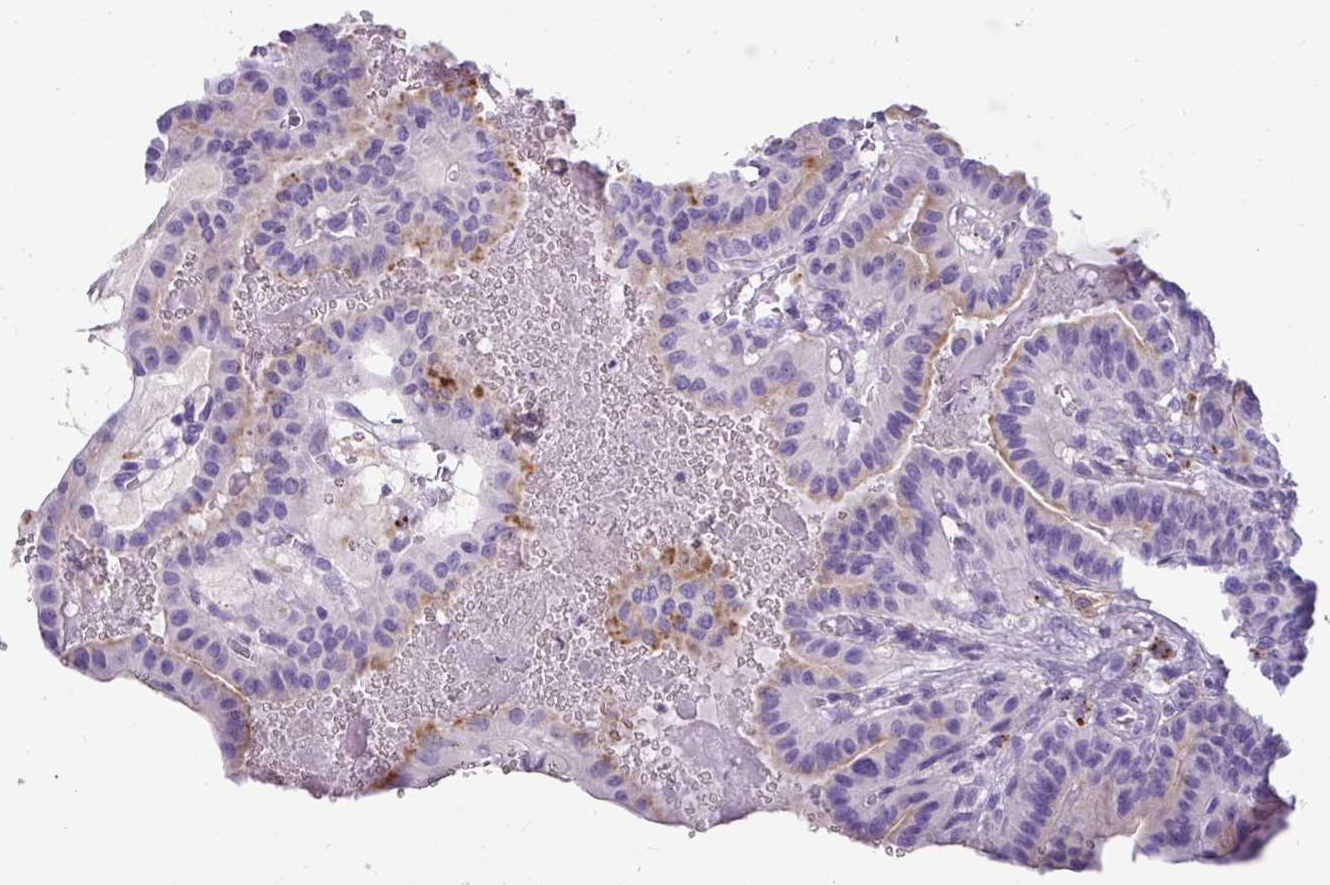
{"staining": {"intensity": "negative", "quantity": "none", "location": "none"}, "tissue": "thyroid cancer", "cell_type": "Tumor cells", "image_type": "cancer", "snomed": [{"axis": "morphology", "description": "Papillary adenocarcinoma, NOS"}, {"axis": "topography", "description": "Thyroid gland"}], "caption": "The immunohistochemistry image has no significant expression in tumor cells of thyroid cancer tissue.", "gene": "CTSZ", "patient": {"sex": "male", "age": 87}}